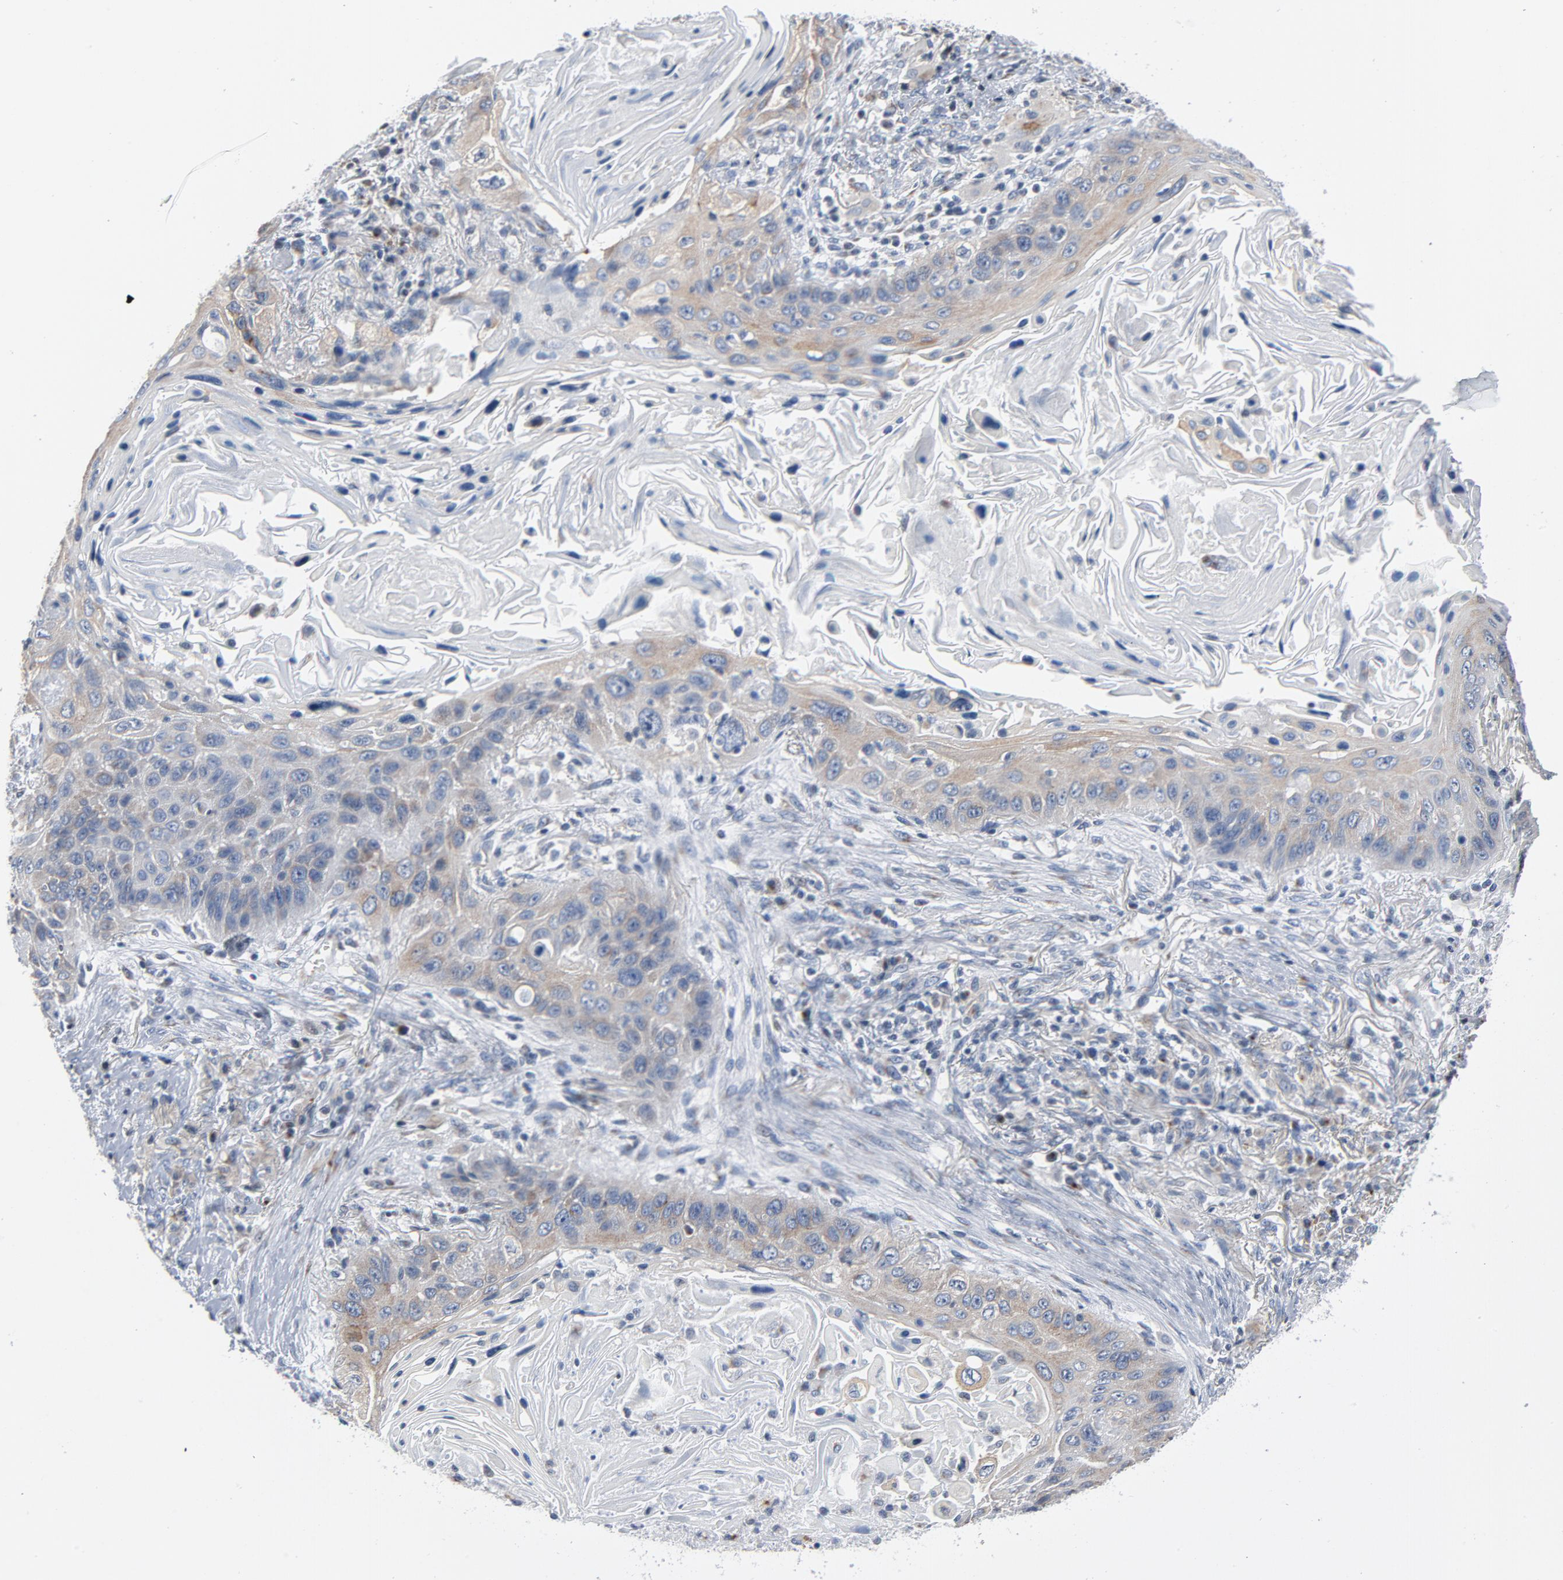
{"staining": {"intensity": "moderate", "quantity": ">75%", "location": "cytoplasmic/membranous"}, "tissue": "lung cancer", "cell_type": "Tumor cells", "image_type": "cancer", "snomed": [{"axis": "morphology", "description": "Squamous cell carcinoma, NOS"}, {"axis": "topography", "description": "Lung"}], "caption": "Tumor cells reveal medium levels of moderate cytoplasmic/membranous expression in approximately >75% of cells in human squamous cell carcinoma (lung).", "gene": "YIPF6", "patient": {"sex": "female", "age": 67}}